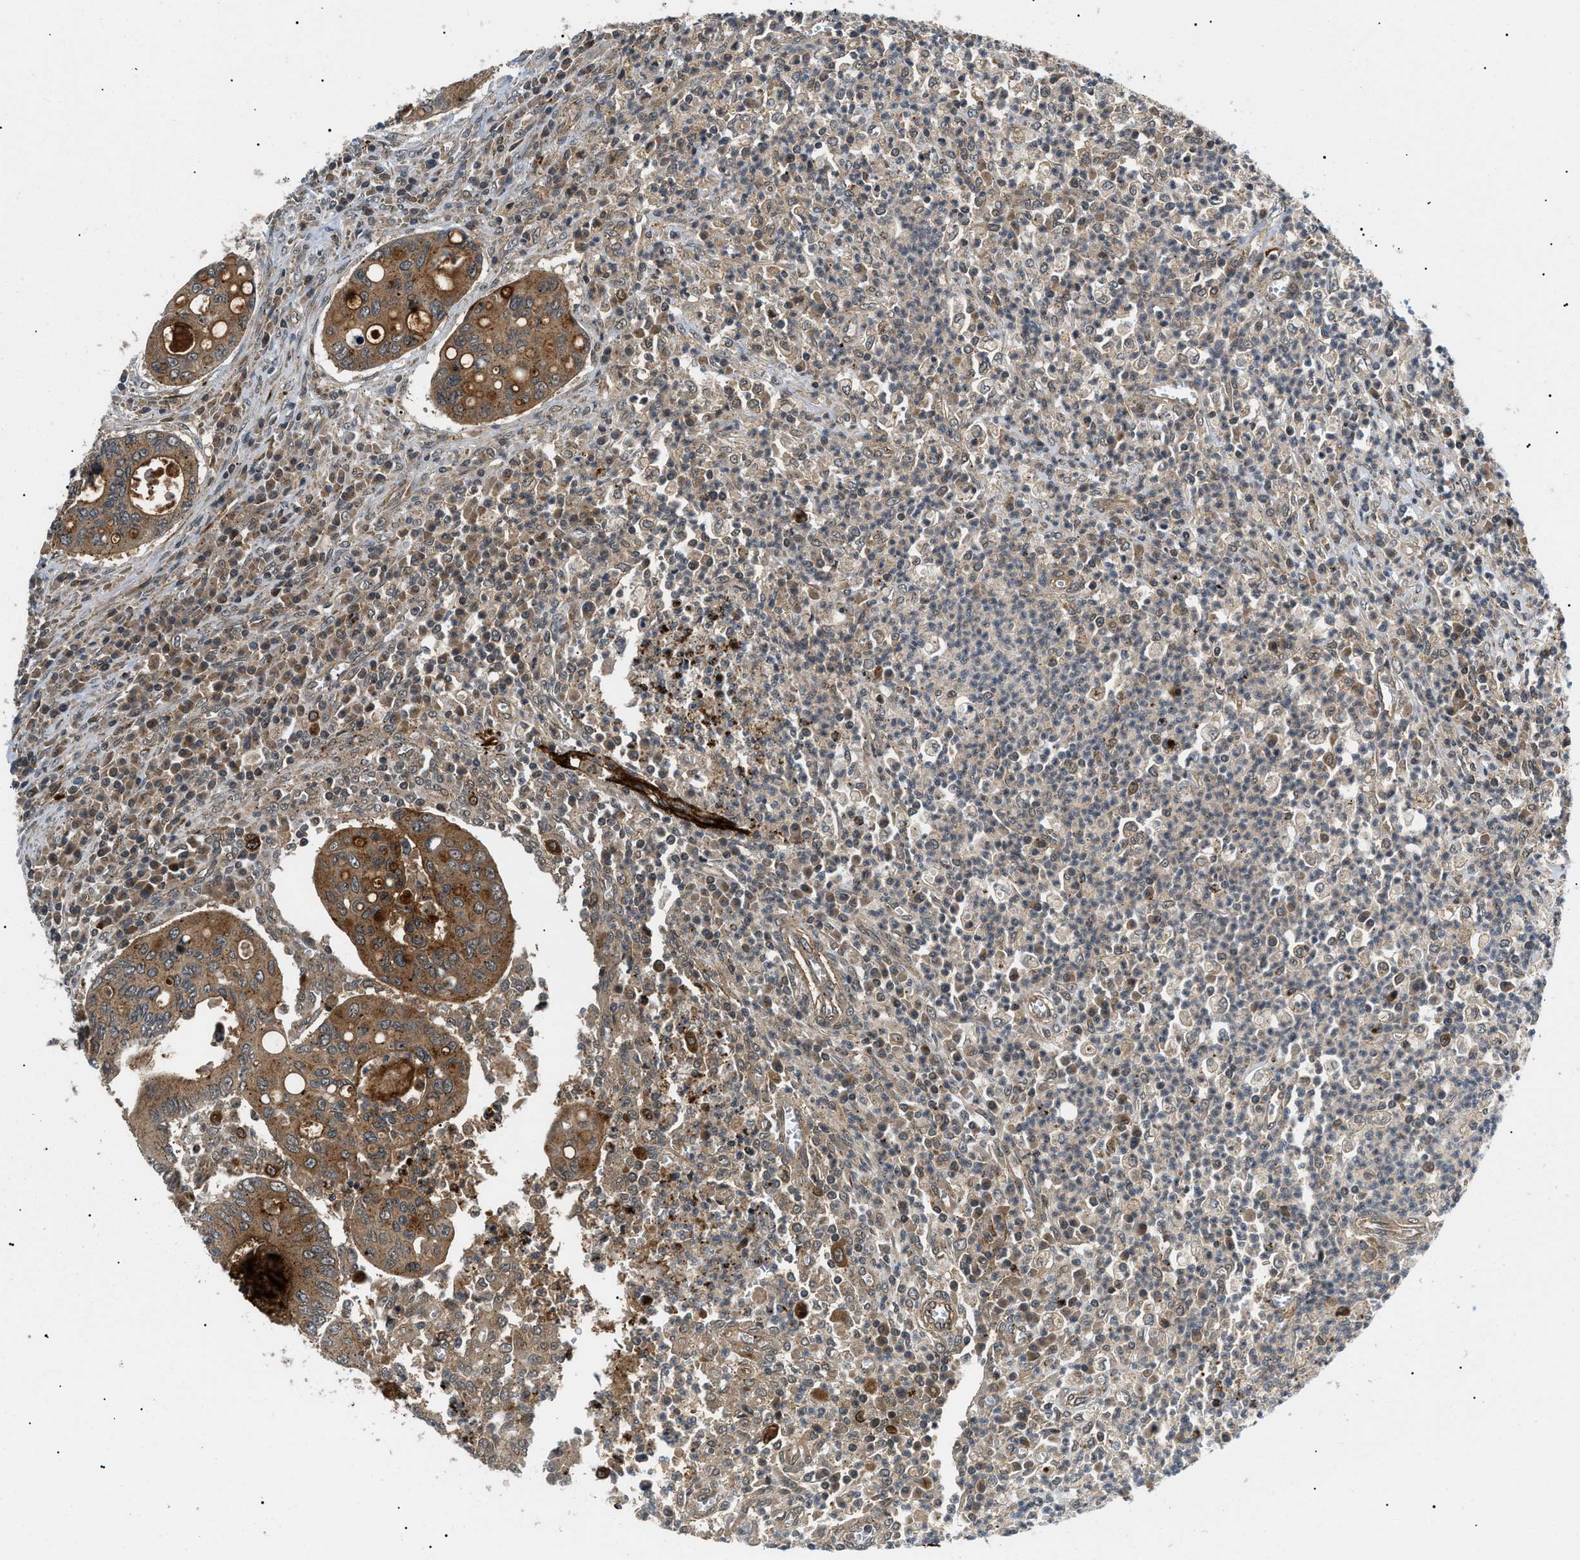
{"staining": {"intensity": "moderate", "quantity": ">75%", "location": "cytoplasmic/membranous"}, "tissue": "colorectal cancer", "cell_type": "Tumor cells", "image_type": "cancer", "snomed": [{"axis": "morphology", "description": "Inflammation, NOS"}, {"axis": "morphology", "description": "Adenocarcinoma, NOS"}, {"axis": "topography", "description": "Colon"}], "caption": "Immunohistochemistry image of human colorectal adenocarcinoma stained for a protein (brown), which exhibits medium levels of moderate cytoplasmic/membranous staining in about >75% of tumor cells.", "gene": "ATP6AP1", "patient": {"sex": "male", "age": 72}}